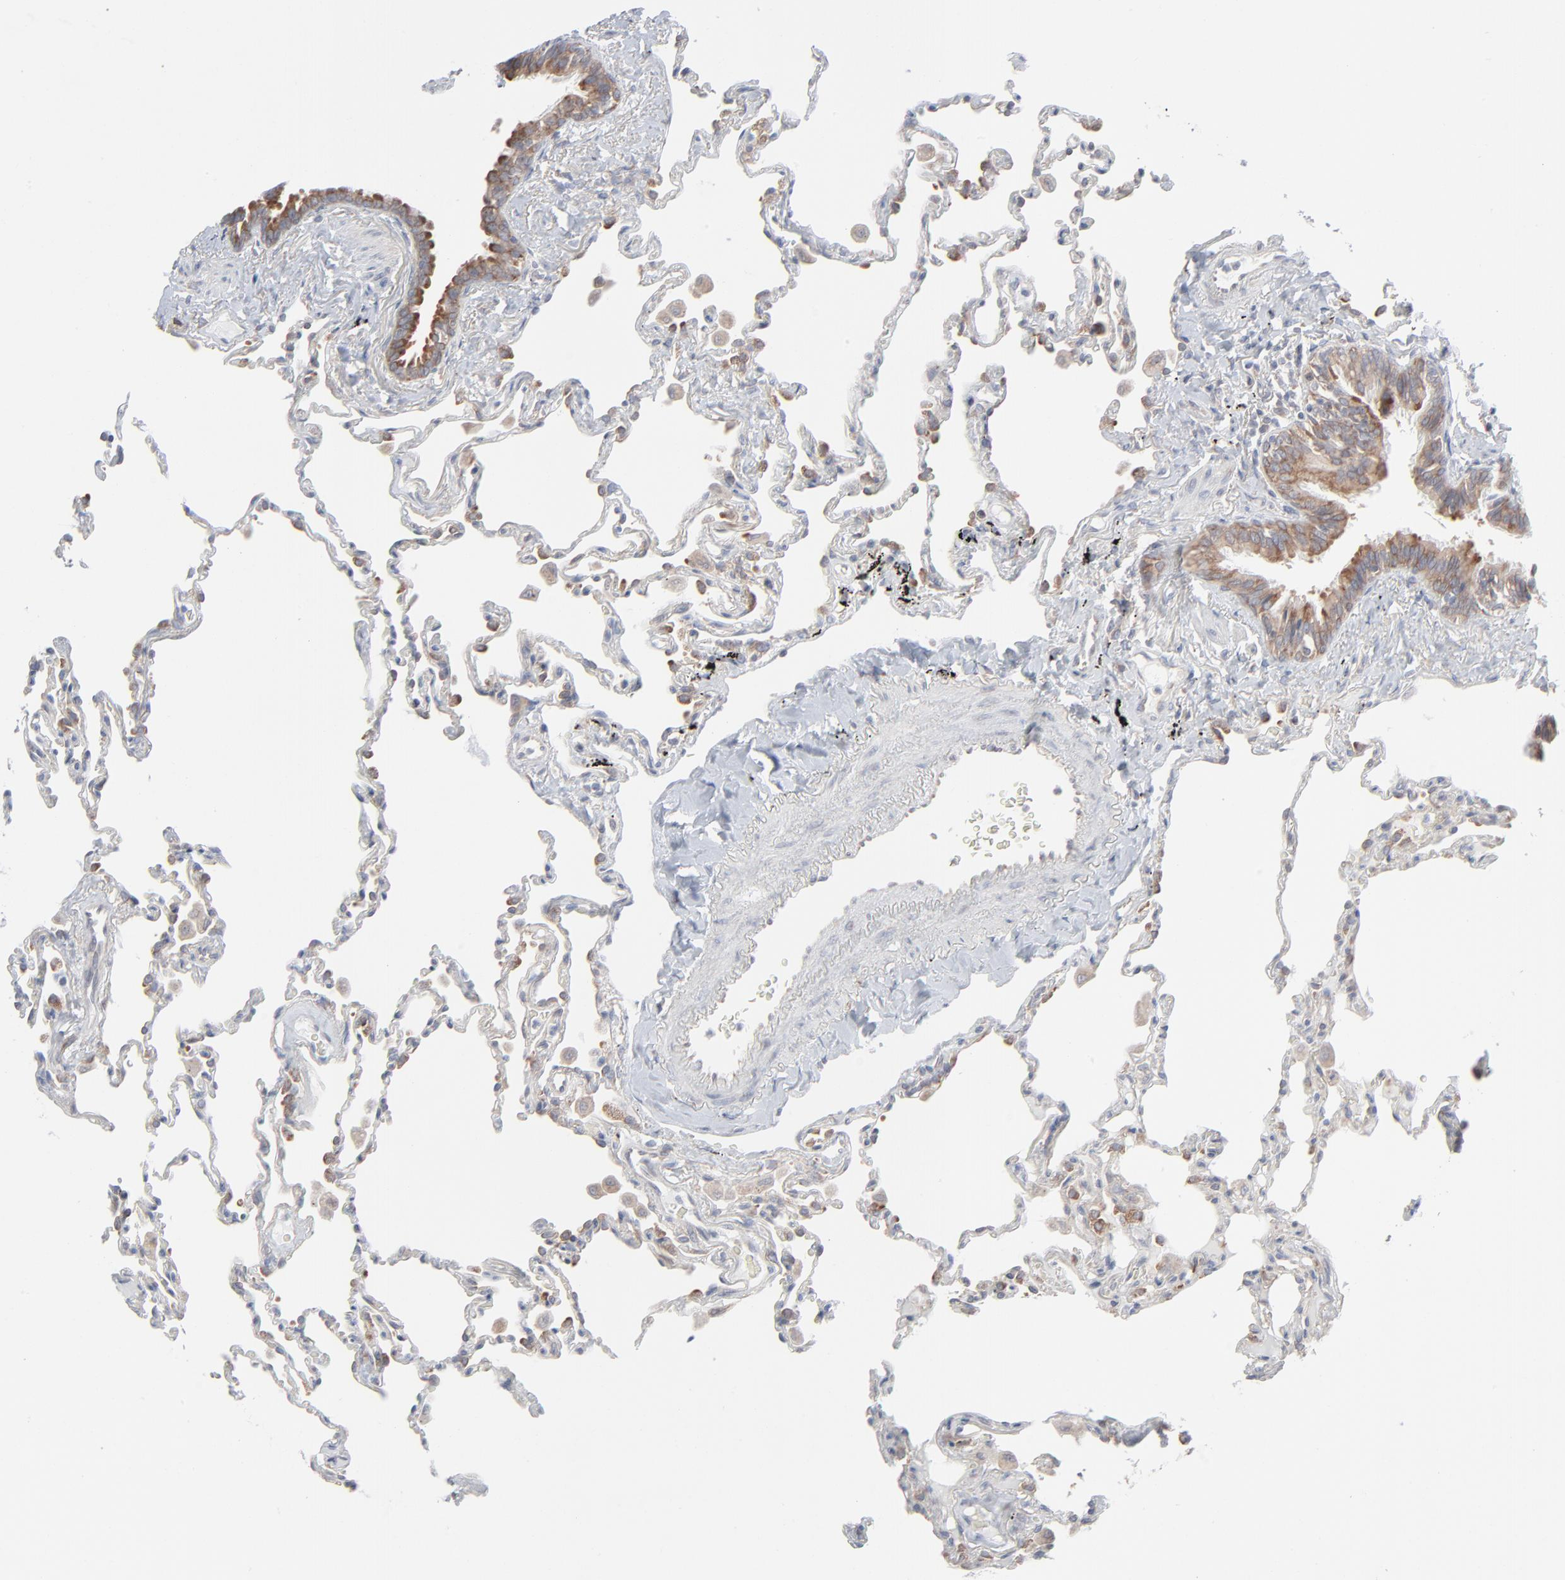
{"staining": {"intensity": "moderate", "quantity": "25%-75%", "location": "cytoplasmic/membranous"}, "tissue": "lung", "cell_type": "Alveolar cells", "image_type": "normal", "snomed": [{"axis": "morphology", "description": "Normal tissue, NOS"}, {"axis": "topography", "description": "Lung"}], "caption": "Alveolar cells exhibit moderate cytoplasmic/membranous positivity in about 25%-75% of cells in unremarkable lung. The staining is performed using DAB (3,3'-diaminobenzidine) brown chromogen to label protein expression. The nuclei are counter-stained blue using hematoxylin.", "gene": "KDSR", "patient": {"sex": "male", "age": 59}}